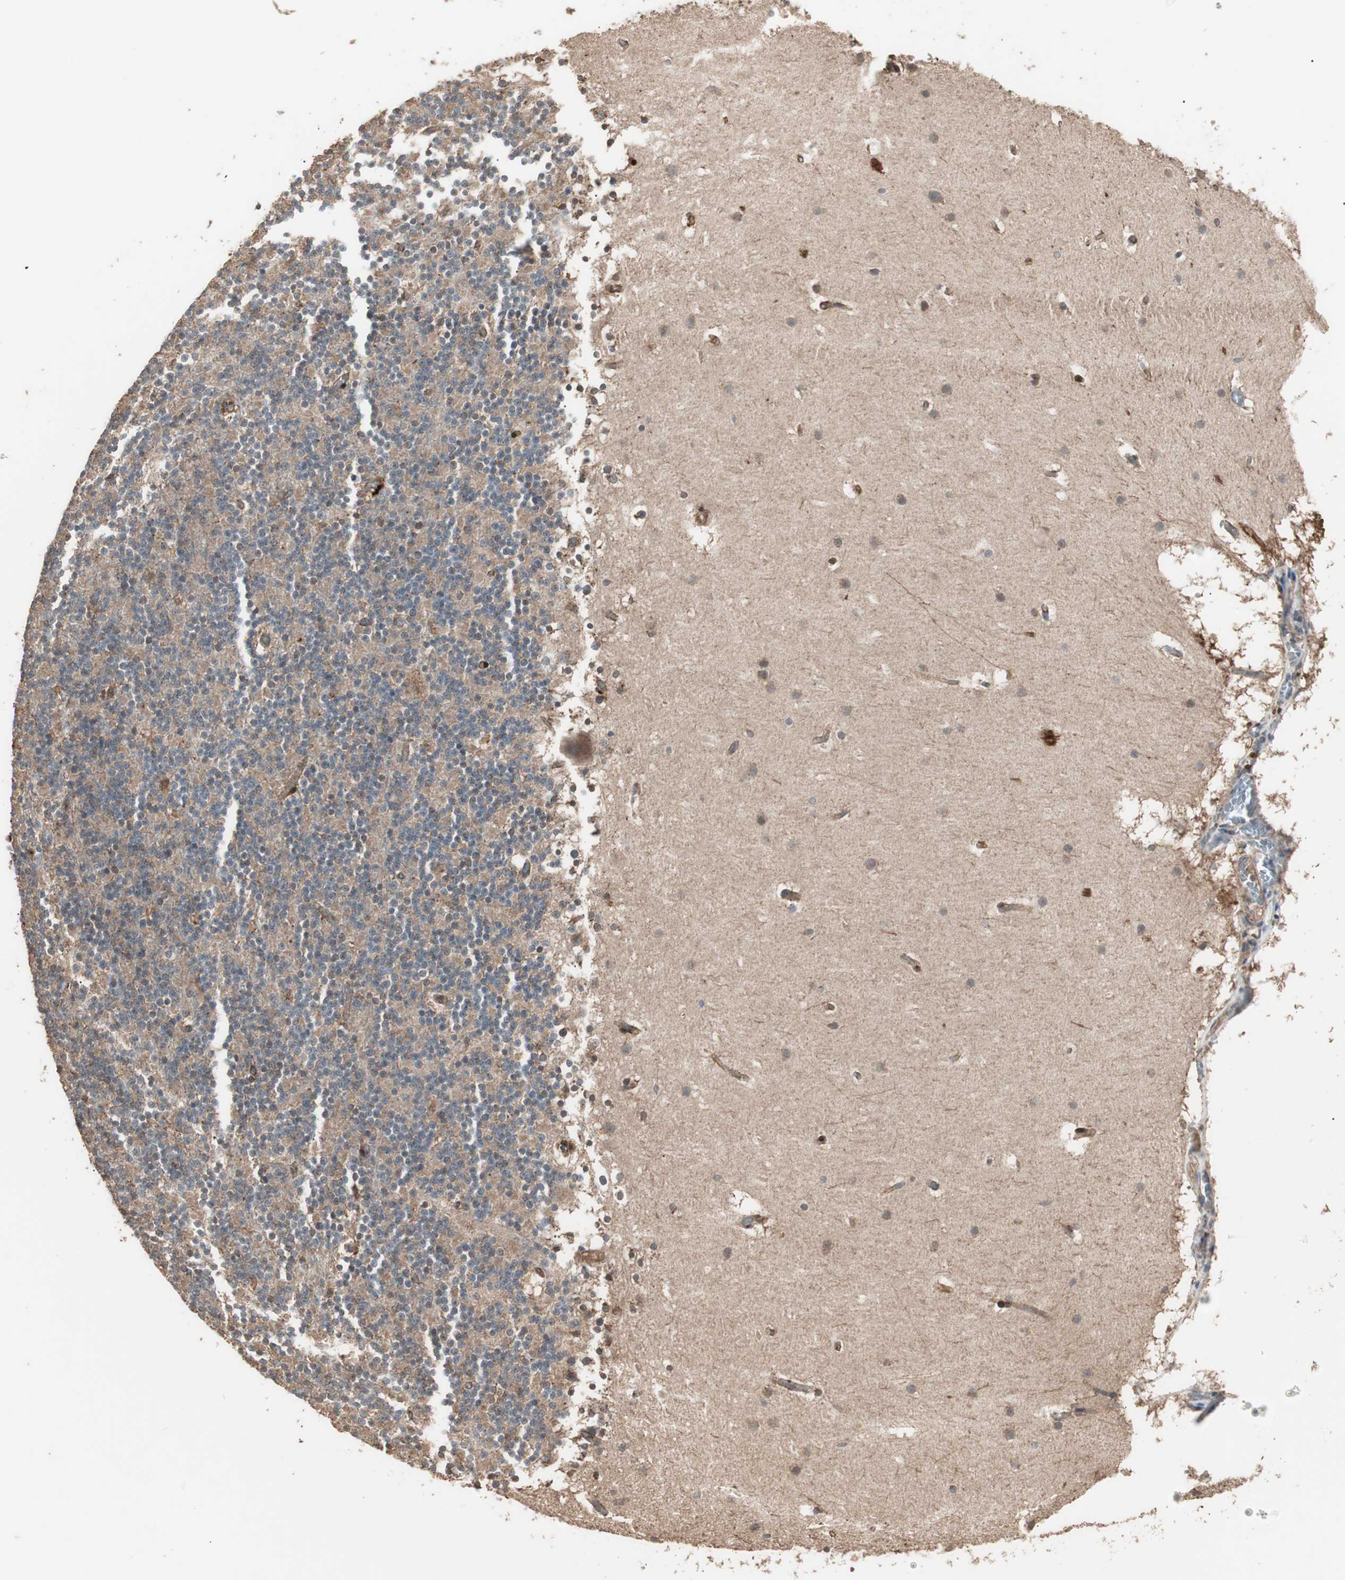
{"staining": {"intensity": "moderate", "quantity": "<25%", "location": "cytoplasmic/membranous"}, "tissue": "cerebellum", "cell_type": "Cells in granular layer", "image_type": "normal", "snomed": [{"axis": "morphology", "description": "Normal tissue, NOS"}, {"axis": "topography", "description": "Cerebellum"}], "caption": "This micrograph demonstrates normal cerebellum stained with immunohistochemistry to label a protein in brown. The cytoplasmic/membranous of cells in granular layer show moderate positivity for the protein. Nuclei are counter-stained blue.", "gene": "LZTS1", "patient": {"sex": "male", "age": 45}}